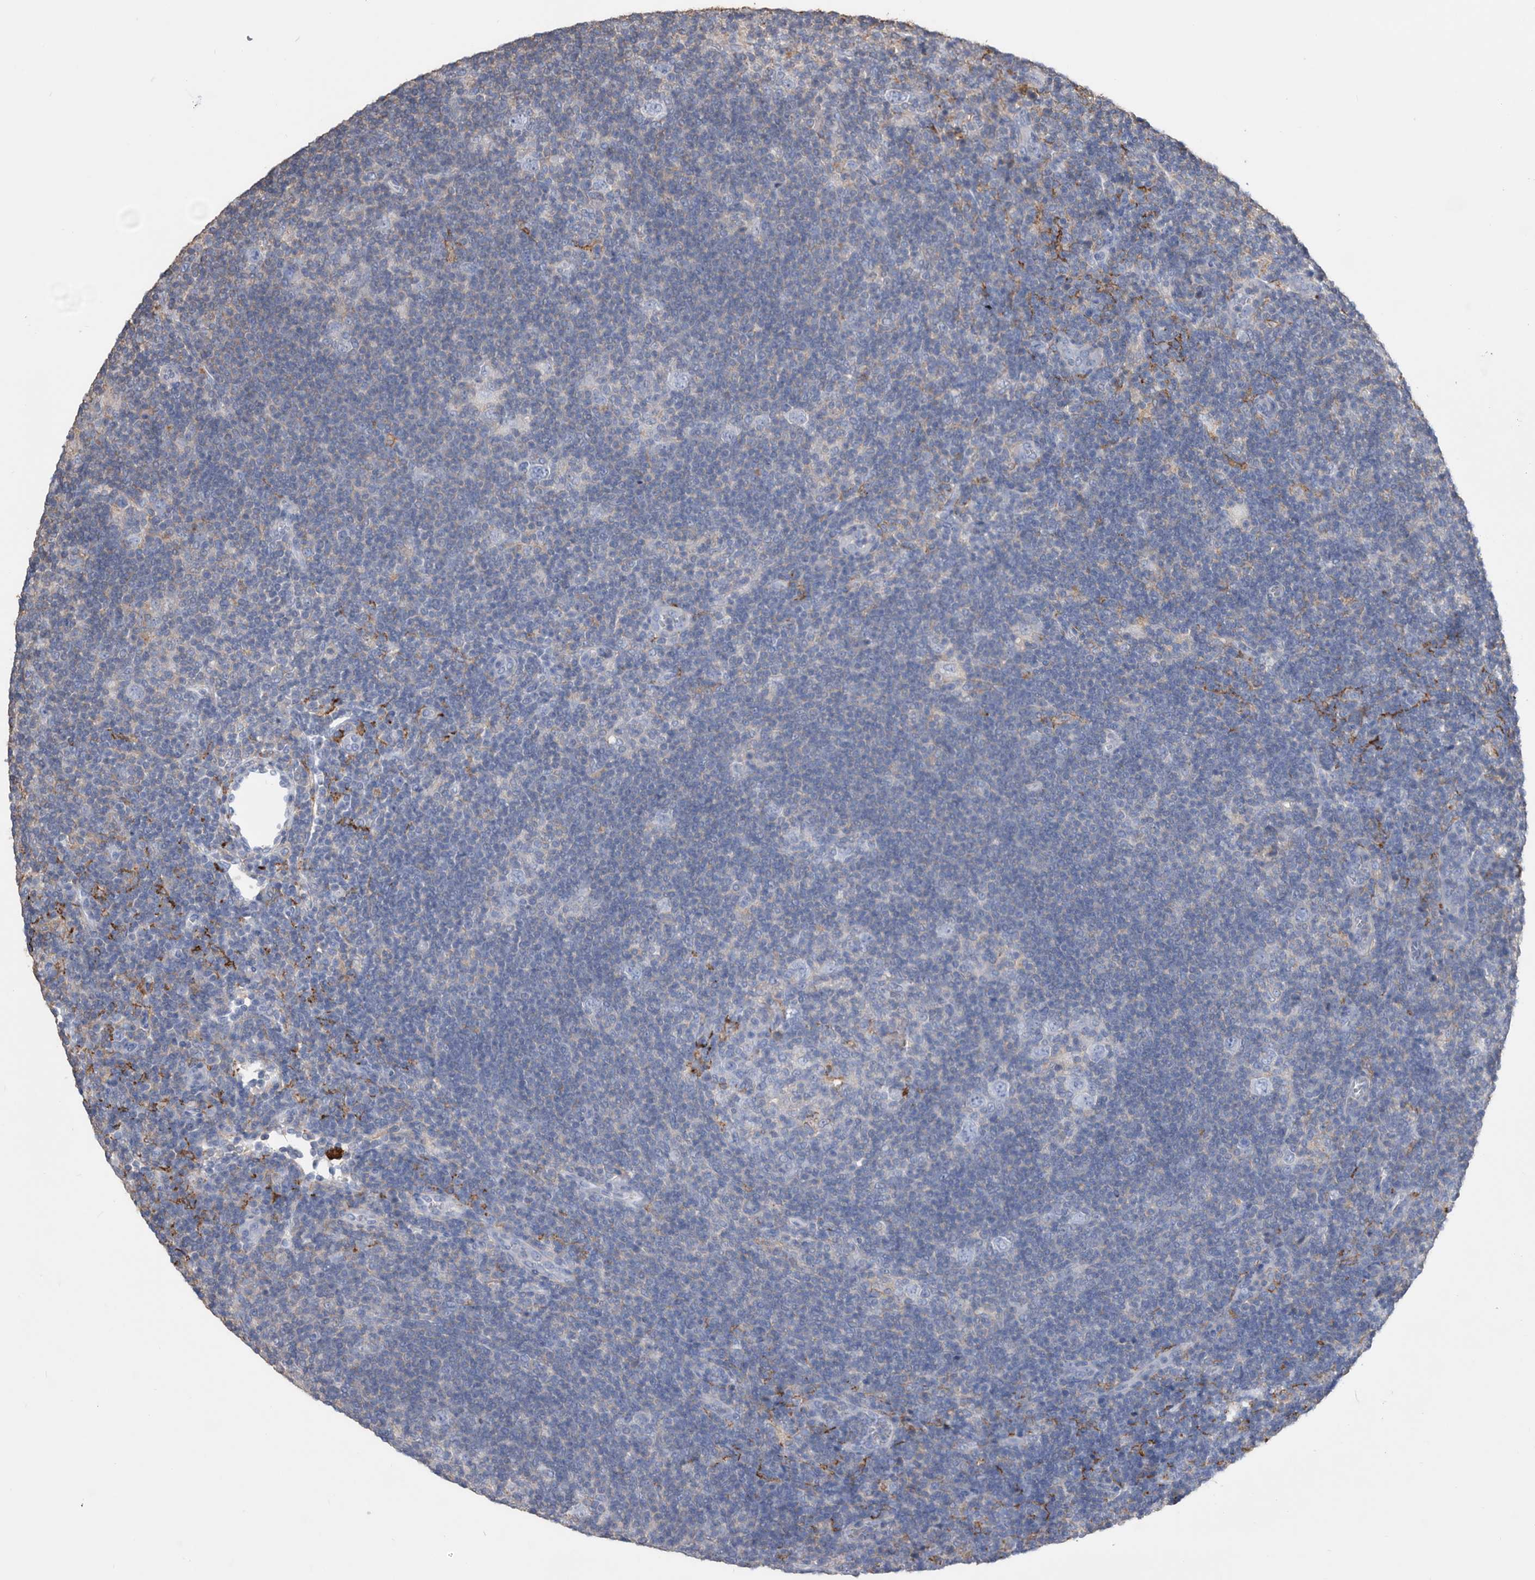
{"staining": {"intensity": "negative", "quantity": "none", "location": "none"}, "tissue": "lymphoma", "cell_type": "Tumor cells", "image_type": "cancer", "snomed": [{"axis": "morphology", "description": "Hodgkin's disease, NOS"}, {"axis": "topography", "description": "Lymph node"}], "caption": "Immunohistochemistry of lymphoma displays no expression in tumor cells.", "gene": "MS4A4A", "patient": {"sex": "female", "age": 57}}